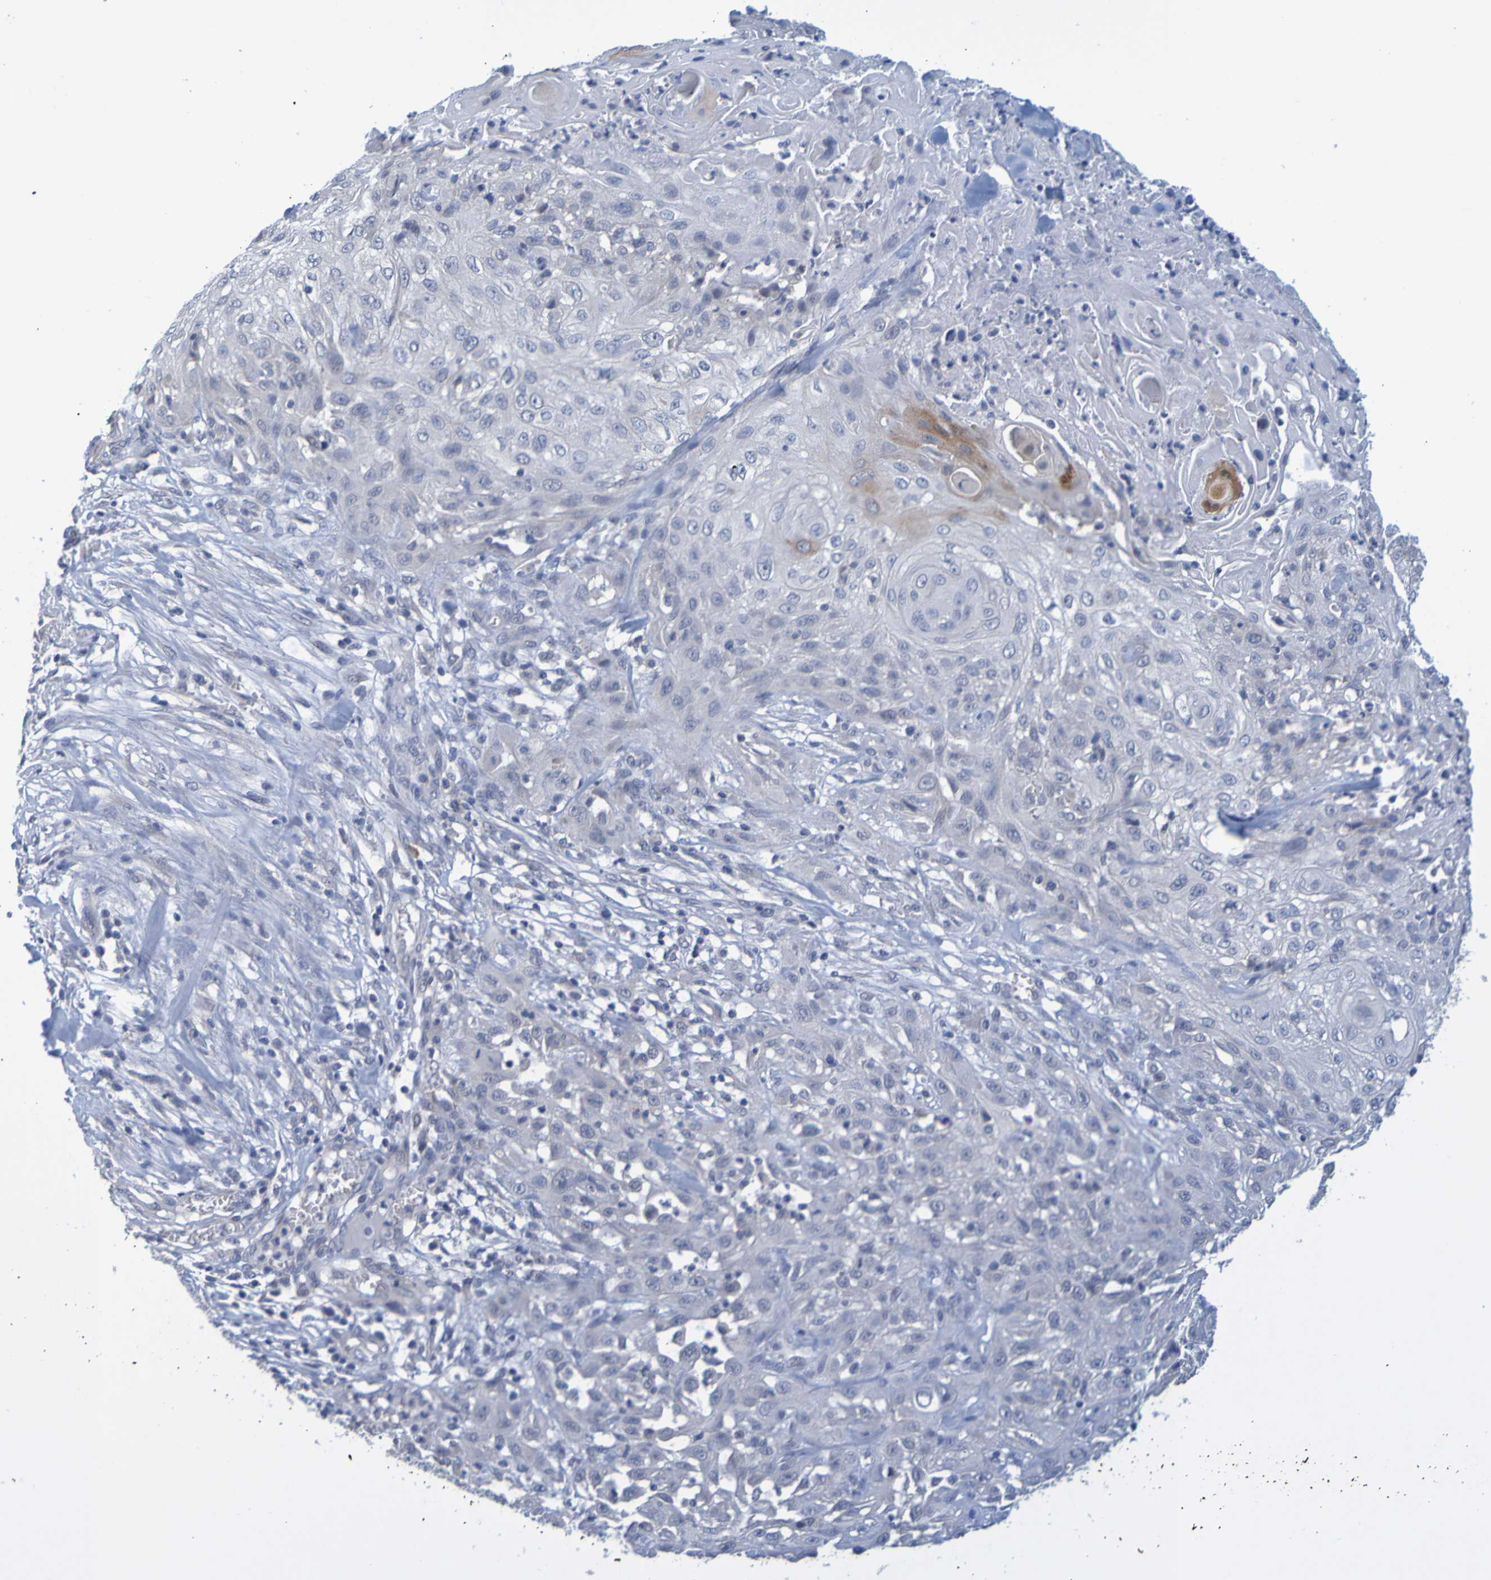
{"staining": {"intensity": "negative", "quantity": "none", "location": "none"}, "tissue": "skin cancer", "cell_type": "Tumor cells", "image_type": "cancer", "snomed": [{"axis": "morphology", "description": "Squamous cell carcinoma, NOS"}, {"axis": "topography", "description": "Skin"}], "caption": "High power microscopy micrograph of an IHC image of skin squamous cell carcinoma, revealing no significant staining in tumor cells.", "gene": "ENDOU", "patient": {"sex": "male", "age": 75}}